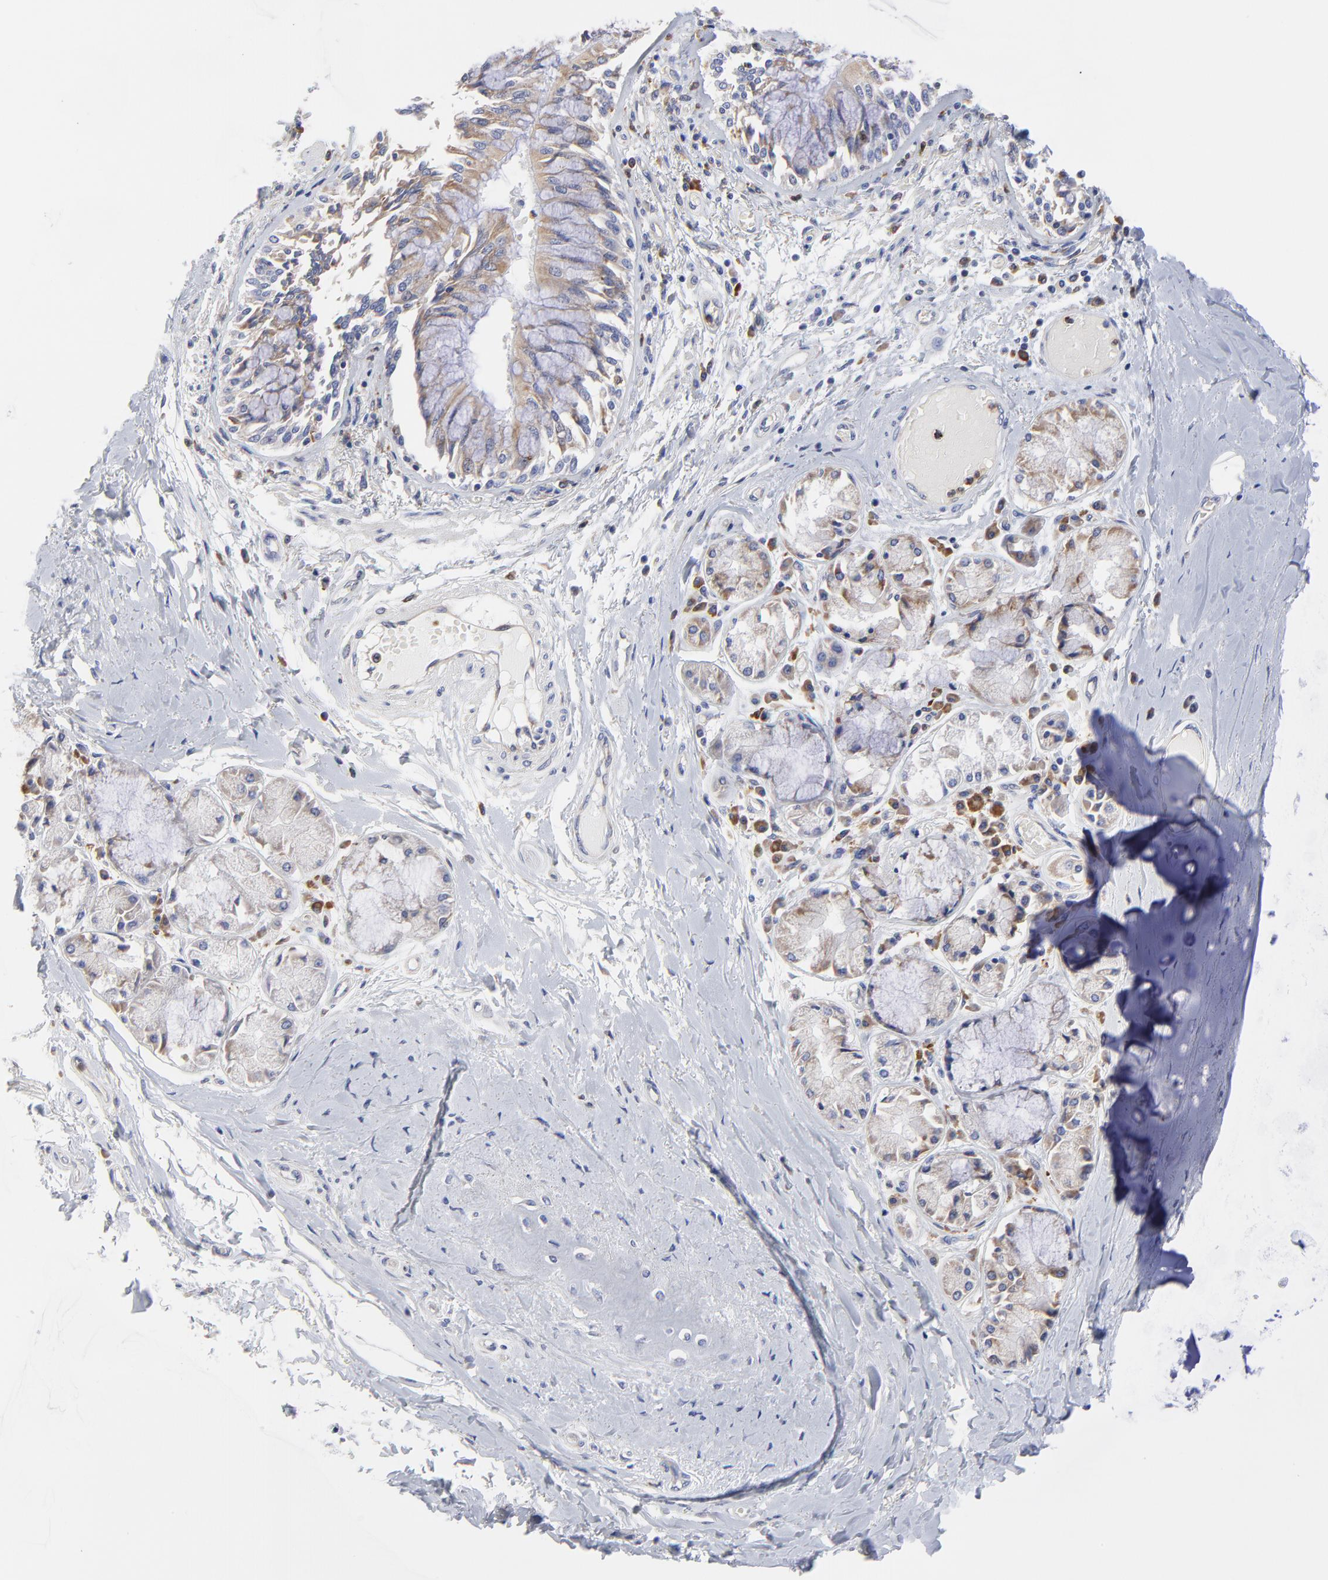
{"staining": {"intensity": "moderate", "quantity": ">75%", "location": "cytoplasmic/membranous"}, "tissue": "bronchus", "cell_type": "Respiratory epithelial cells", "image_type": "normal", "snomed": [{"axis": "morphology", "description": "Normal tissue, NOS"}, {"axis": "topography", "description": "Cartilage tissue"}, {"axis": "topography", "description": "Bronchus"}, {"axis": "topography", "description": "Lung"}, {"axis": "topography", "description": "Peripheral nerve tissue"}], "caption": "Moderate cytoplasmic/membranous expression is present in approximately >75% of respiratory epithelial cells in unremarkable bronchus. The staining was performed using DAB (3,3'-diaminobenzidine), with brown indicating positive protein expression. Nuclei are stained blue with hematoxylin.", "gene": "MOSPD2", "patient": {"sex": "female", "age": 49}}